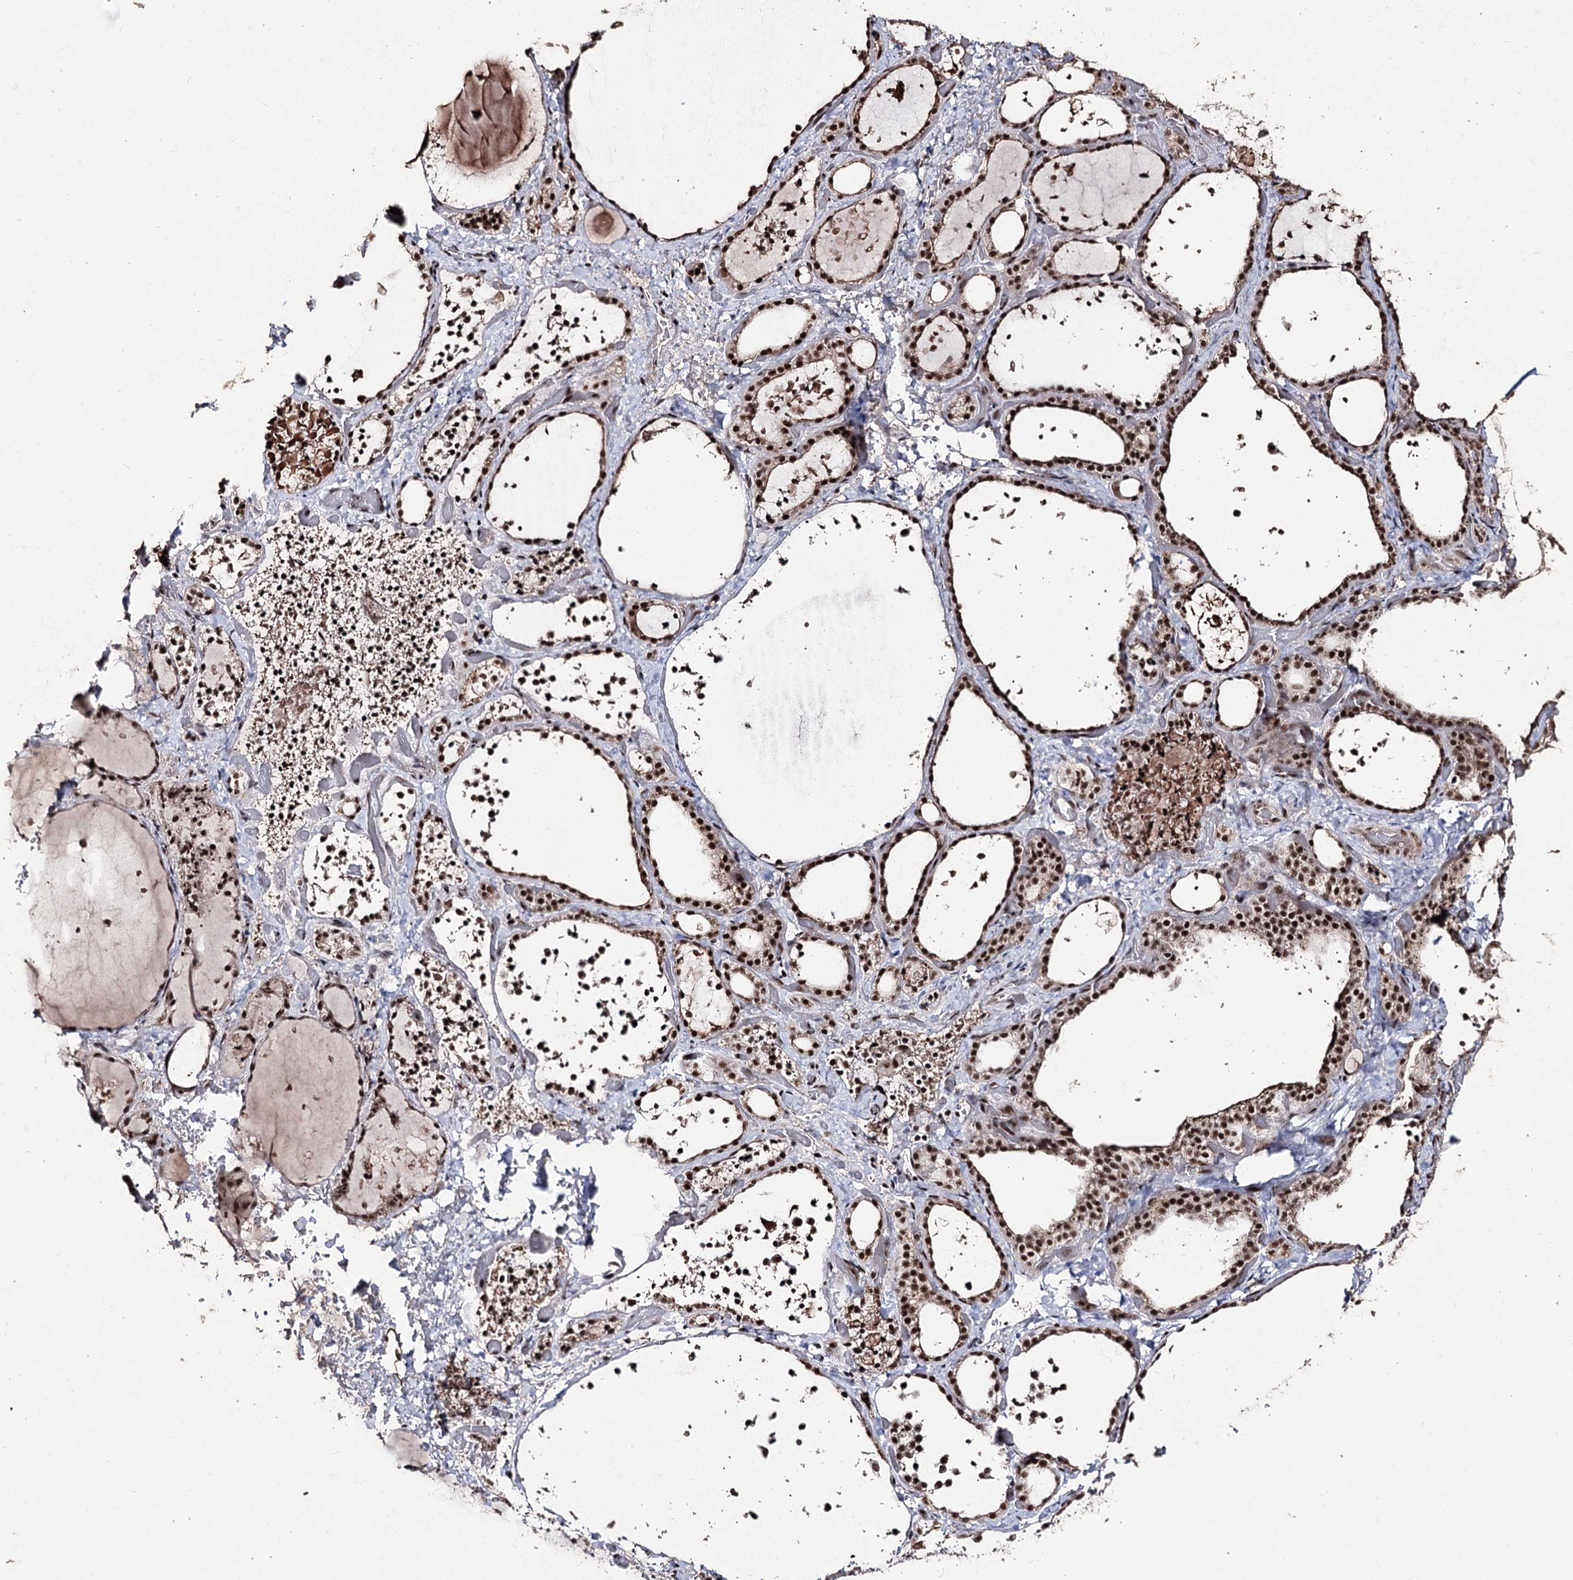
{"staining": {"intensity": "strong", "quantity": ">75%", "location": "nuclear"}, "tissue": "thyroid gland", "cell_type": "Glandular cells", "image_type": "normal", "snomed": [{"axis": "morphology", "description": "Normal tissue, NOS"}, {"axis": "topography", "description": "Thyroid gland"}], "caption": "IHC (DAB) staining of unremarkable thyroid gland displays strong nuclear protein staining in about >75% of glandular cells.", "gene": "U2SURP", "patient": {"sex": "female", "age": 44}}